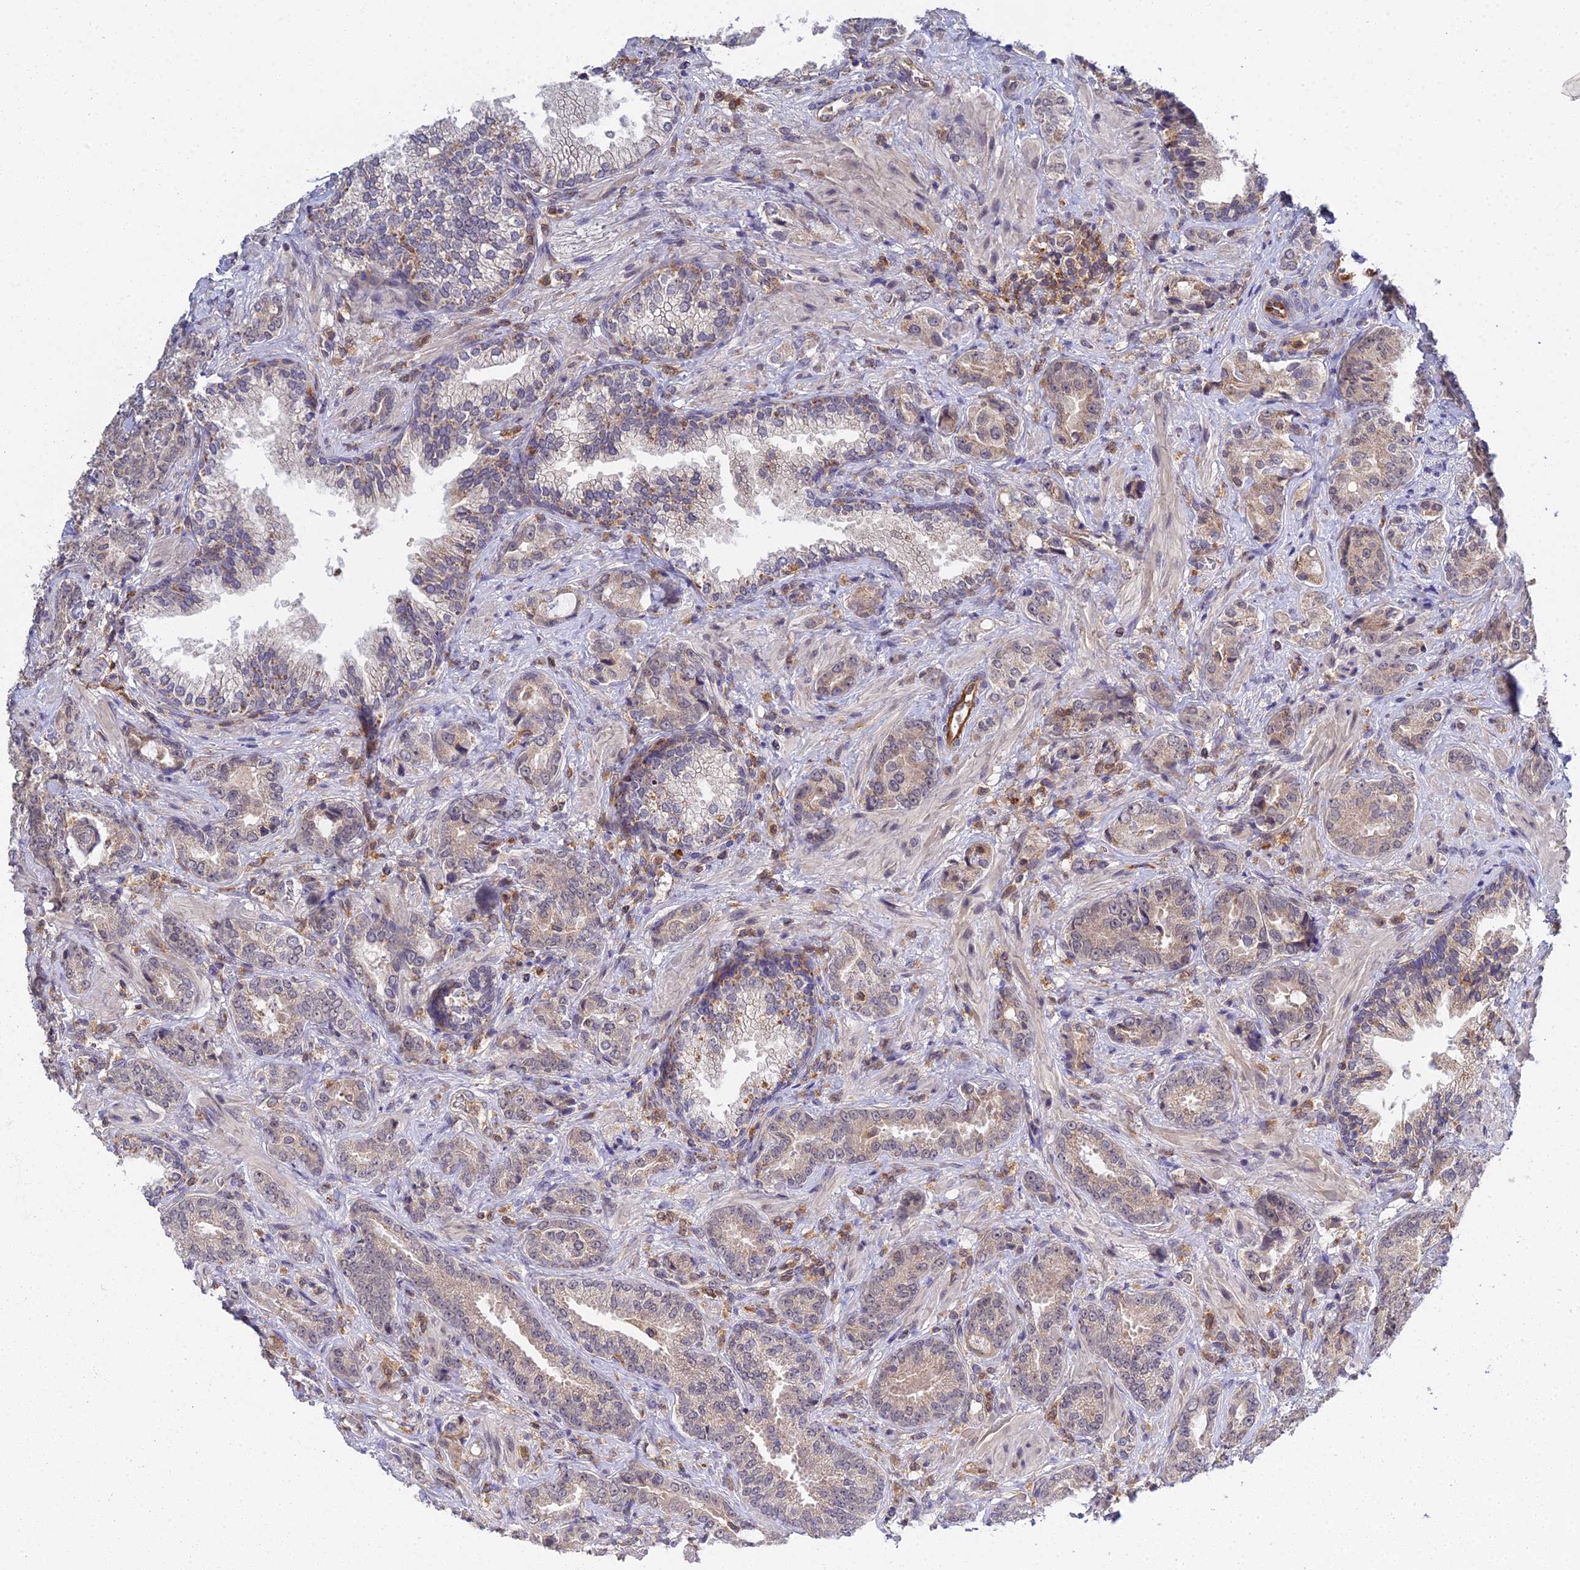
{"staining": {"intensity": "weak", "quantity": "25%-75%", "location": "cytoplasmic/membranous"}, "tissue": "prostate cancer", "cell_type": "Tumor cells", "image_type": "cancer", "snomed": [{"axis": "morphology", "description": "Adenocarcinoma, High grade"}, {"axis": "topography", "description": "Prostate"}], "caption": "IHC image of adenocarcinoma (high-grade) (prostate) stained for a protein (brown), which exhibits low levels of weak cytoplasmic/membranous positivity in about 25%-75% of tumor cells.", "gene": "TPRX1", "patient": {"sex": "male", "age": 71}}